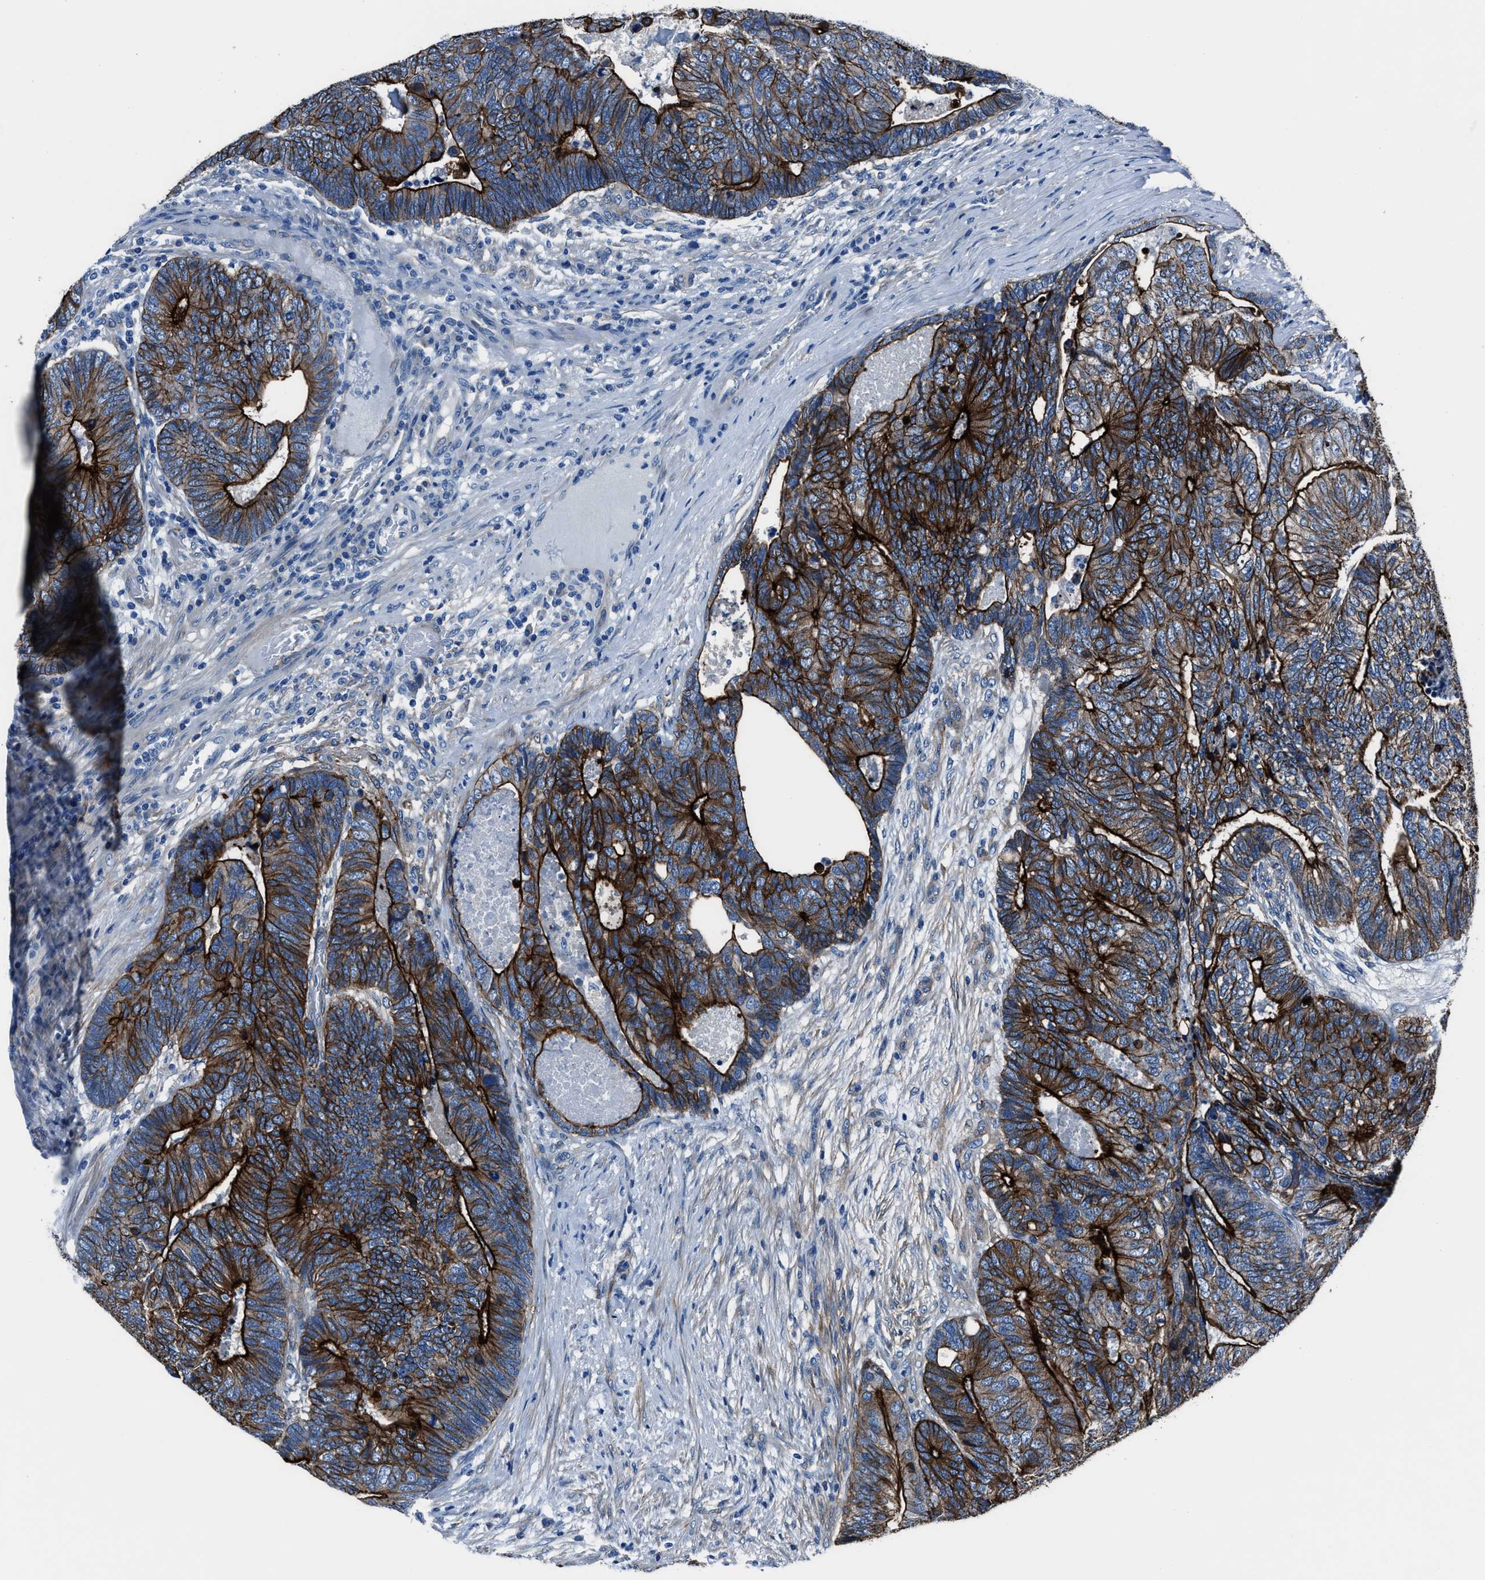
{"staining": {"intensity": "strong", "quantity": ">75%", "location": "cytoplasmic/membranous"}, "tissue": "colorectal cancer", "cell_type": "Tumor cells", "image_type": "cancer", "snomed": [{"axis": "morphology", "description": "Adenocarcinoma, NOS"}, {"axis": "topography", "description": "Colon"}], "caption": "An immunohistochemistry (IHC) photomicrograph of tumor tissue is shown. Protein staining in brown labels strong cytoplasmic/membranous positivity in colorectal cancer within tumor cells.", "gene": "LMO7", "patient": {"sex": "female", "age": 67}}